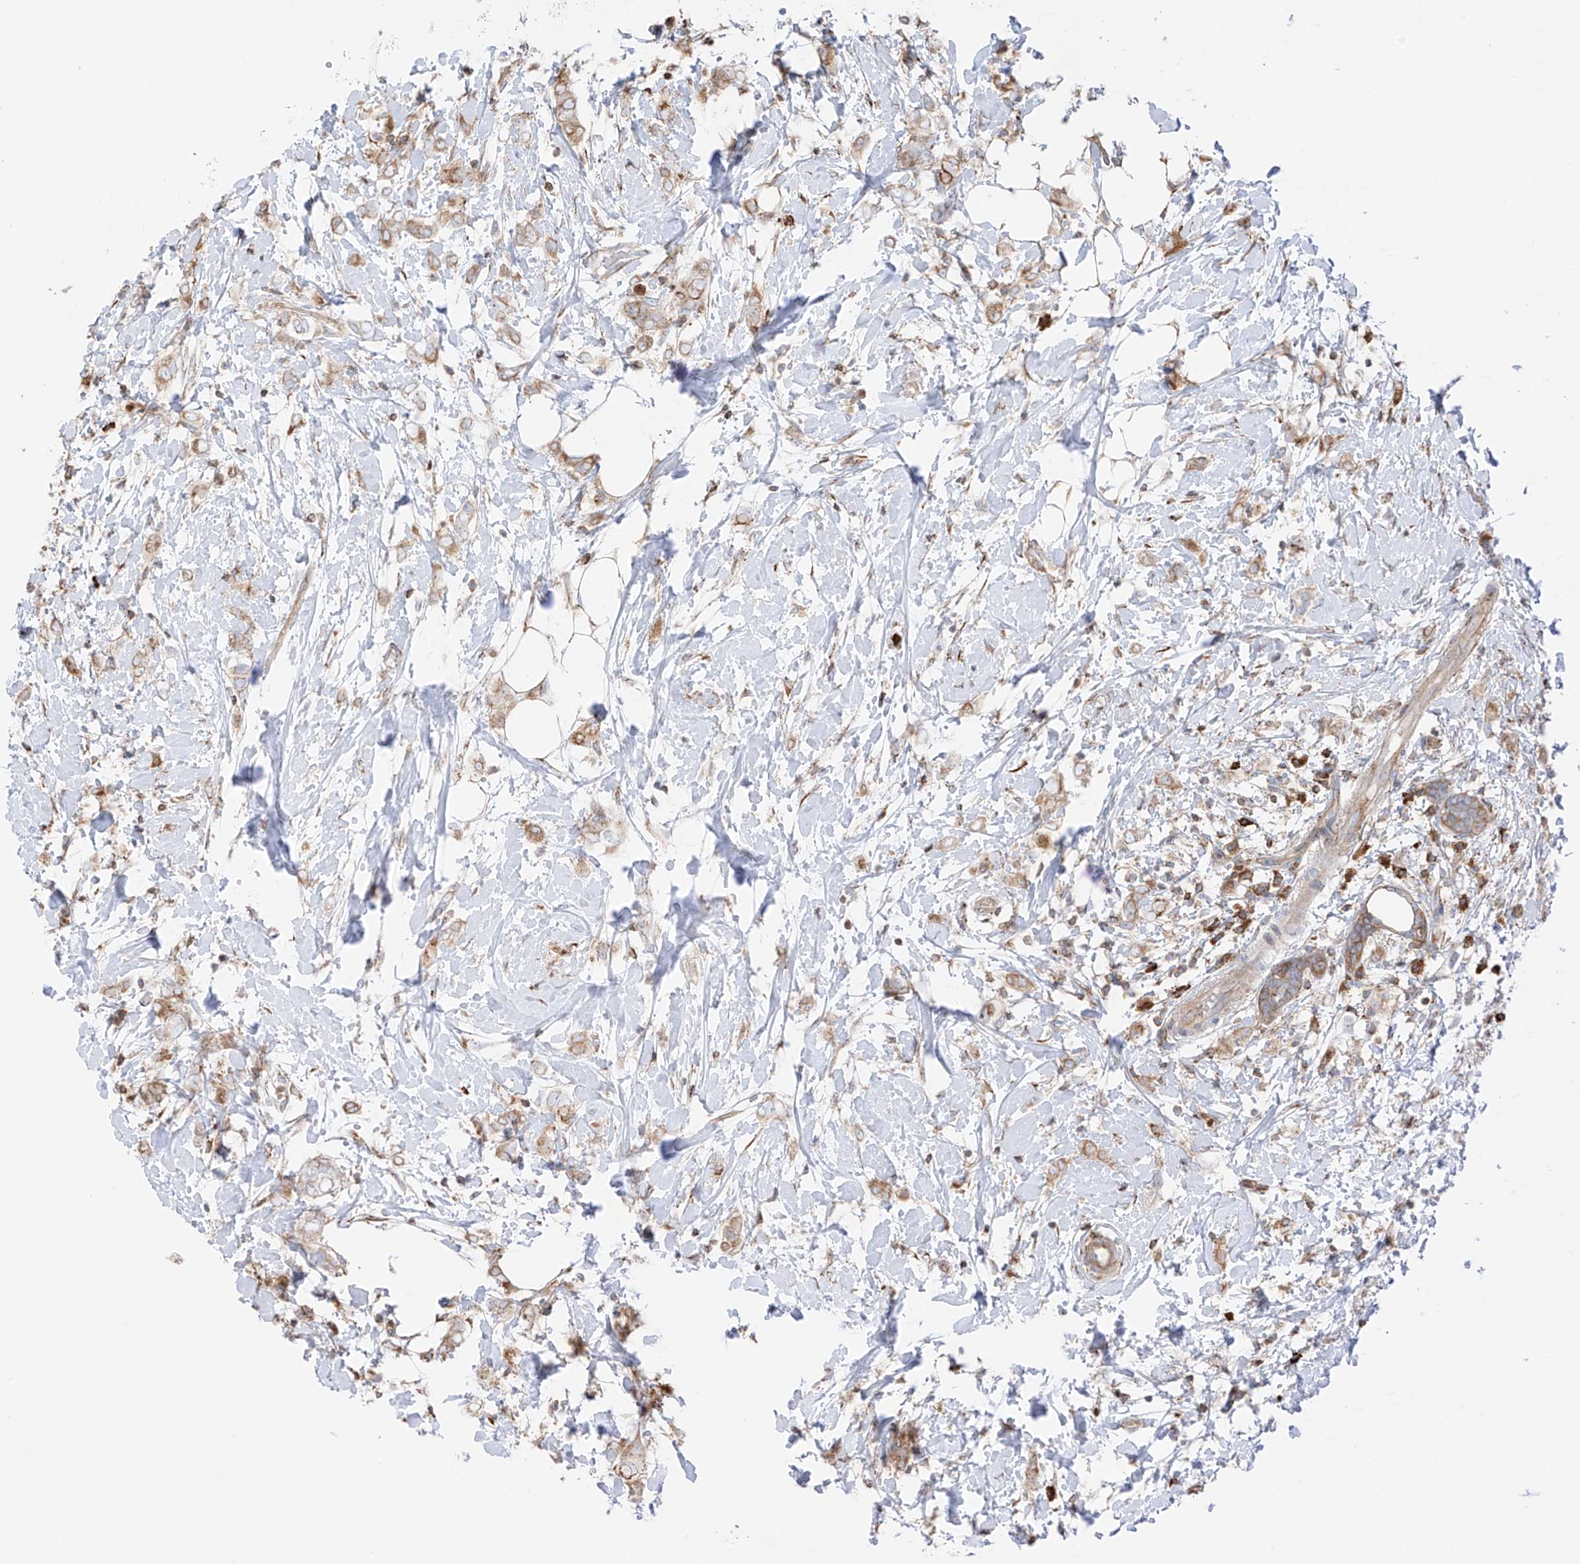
{"staining": {"intensity": "moderate", "quantity": ">75%", "location": "cytoplasmic/membranous"}, "tissue": "breast cancer", "cell_type": "Tumor cells", "image_type": "cancer", "snomed": [{"axis": "morphology", "description": "Normal tissue, NOS"}, {"axis": "morphology", "description": "Lobular carcinoma"}, {"axis": "topography", "description": "Breast"}], "caption": "Moderate cytoplasmic/membranous protein staining is present in approximately >75% of tumor cells in breast lobular carcinoma.", "gene": "XKR3", "patient": {"sex": "female", "age": 47}}